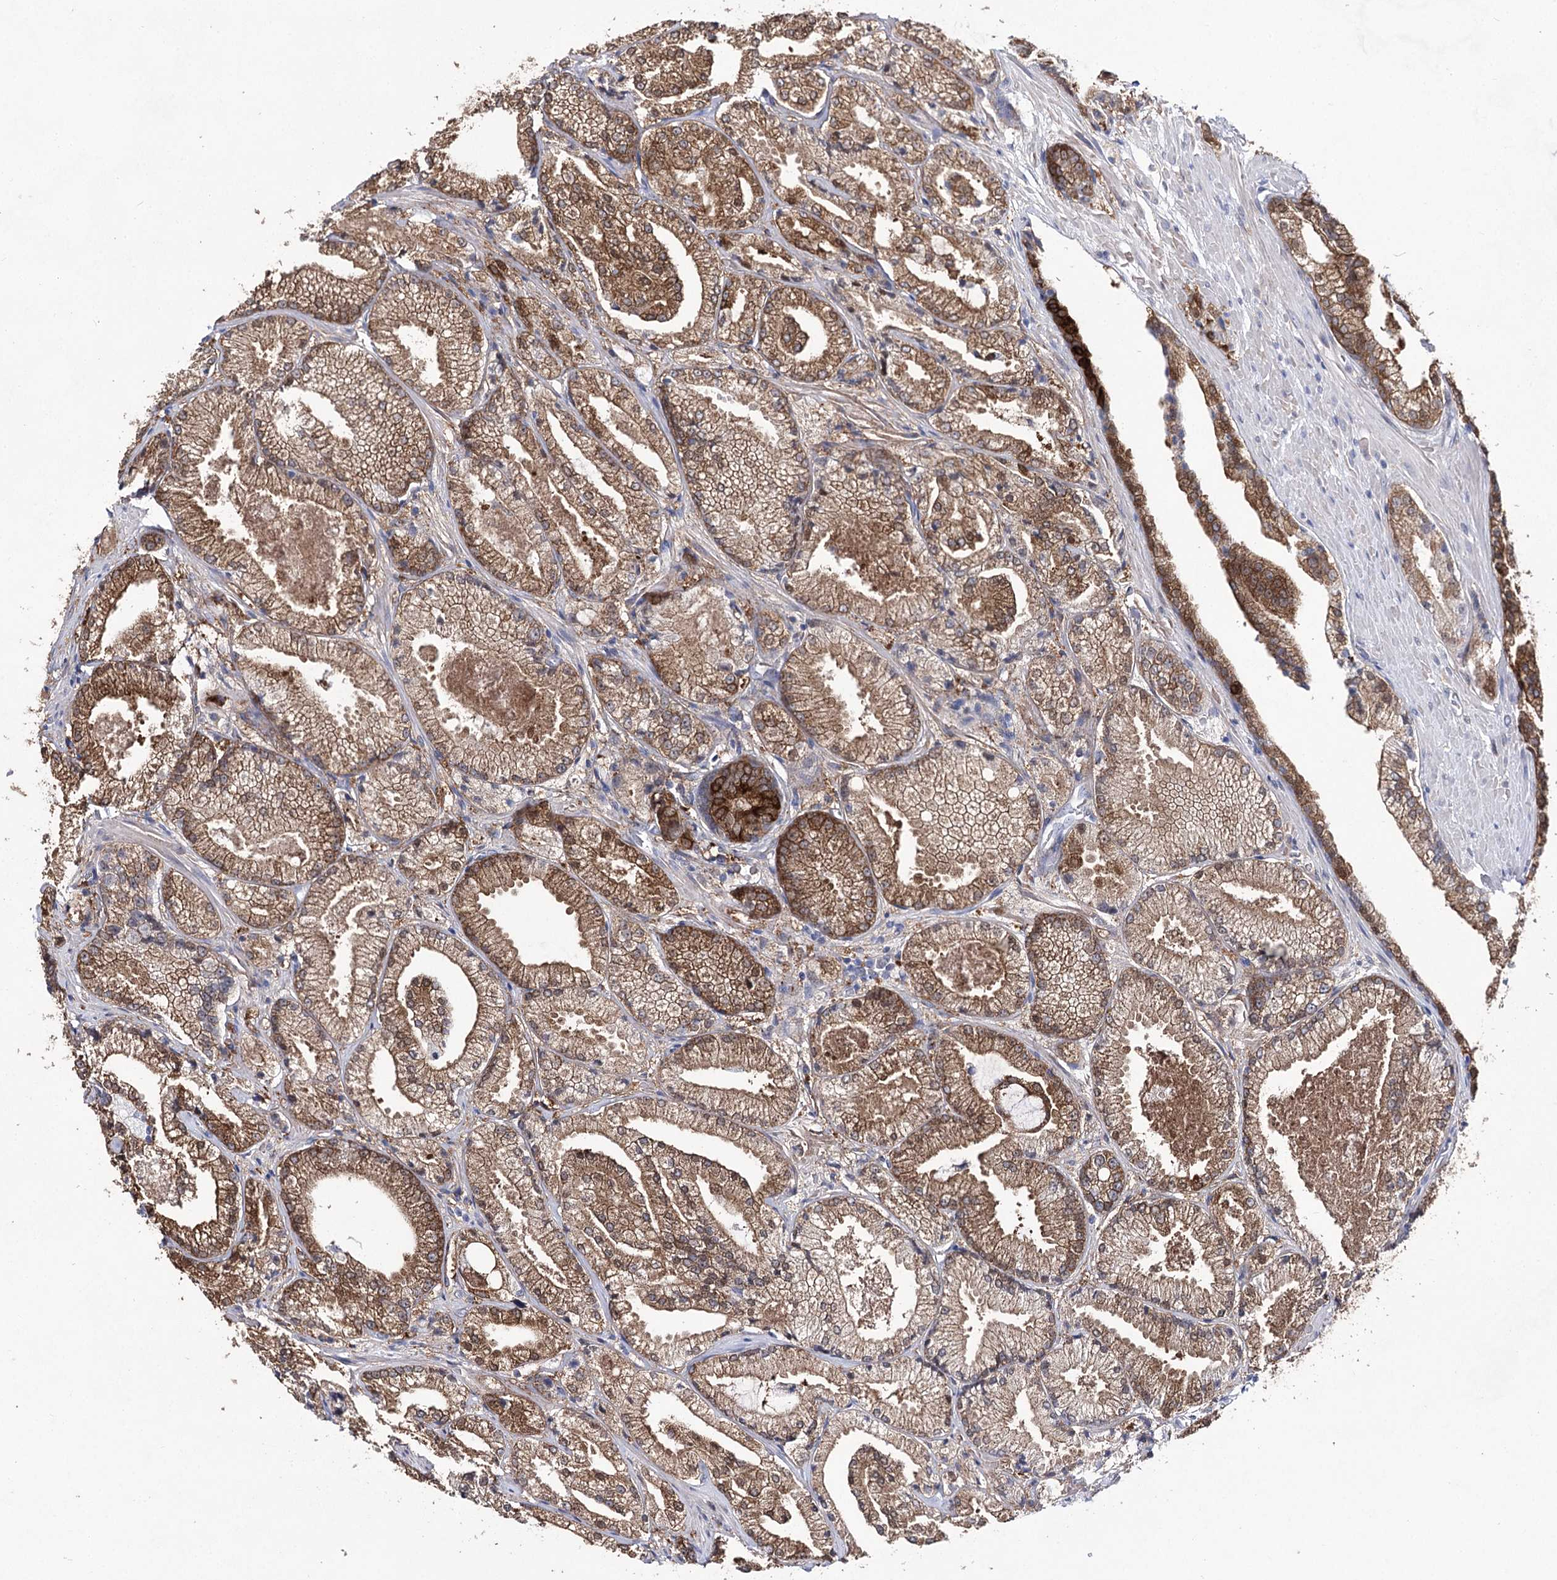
{"staining": {"intensity": "moderate", "quantity": ">75%", "location": "cytoplasmic/membranous"}, "tissue": "prostate cancer", "cell_type": "Tumor cells", "image_type": "cancer", "snomed": [{"axis": "morphology", "description": "Adenocarcinoma, High grade"}, {"axis": "topography", "description": "Prostate"}], "caption": "Protein analysis of prostate cancer (adenocarcinoma (high-grade)) tissue reveals moderate cytoplasmic/membranous positivity in approximately >75% of tumor cells.", "gene": "UGDH", "patient": {"sex": "male", "age": 73}}